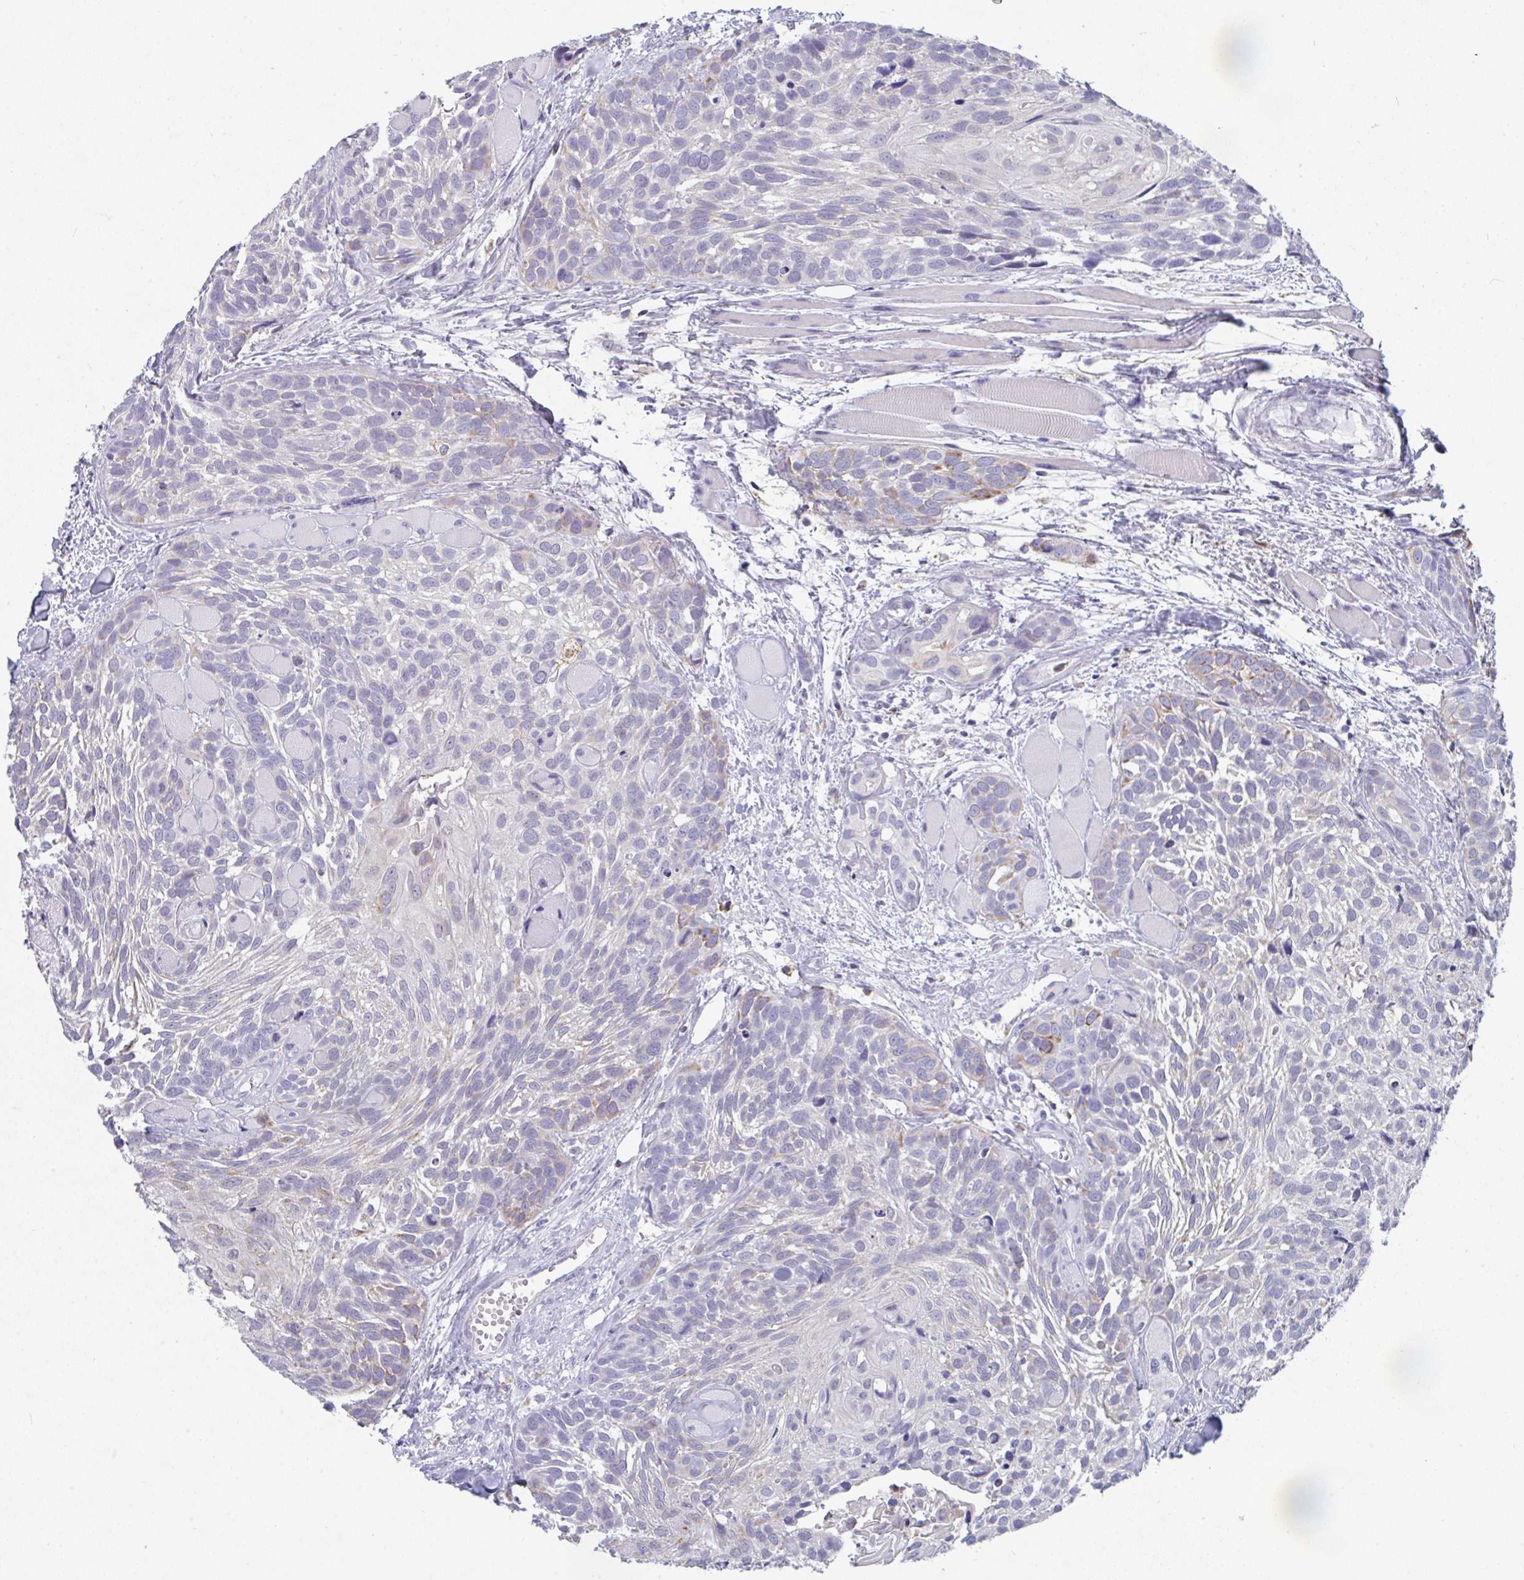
{"staining": {"intensity": "moderate", "quantity": "<25%", "location": "cytoplasmic/membranous"}, "tissue": "head and neck cancer", "cell_type": "Tumor cells", "image_type": "cancer", "snomed": [{"axis": "morphology", "description": "Squamous cell carcinoma, NOS"}, {"axis": "topography", "description": "Head-Neck"}], "caption": "A high-resolution histopathology image shows immunohistochemistry (IHC) staining of squamous cell carcinoma (head and neck), which displays moderate cytoplasmic/membranous positivity in approximately <25% of tumor cells.", "gene": "MGAM2", "patient": {"sex": "female", "age": 50}}